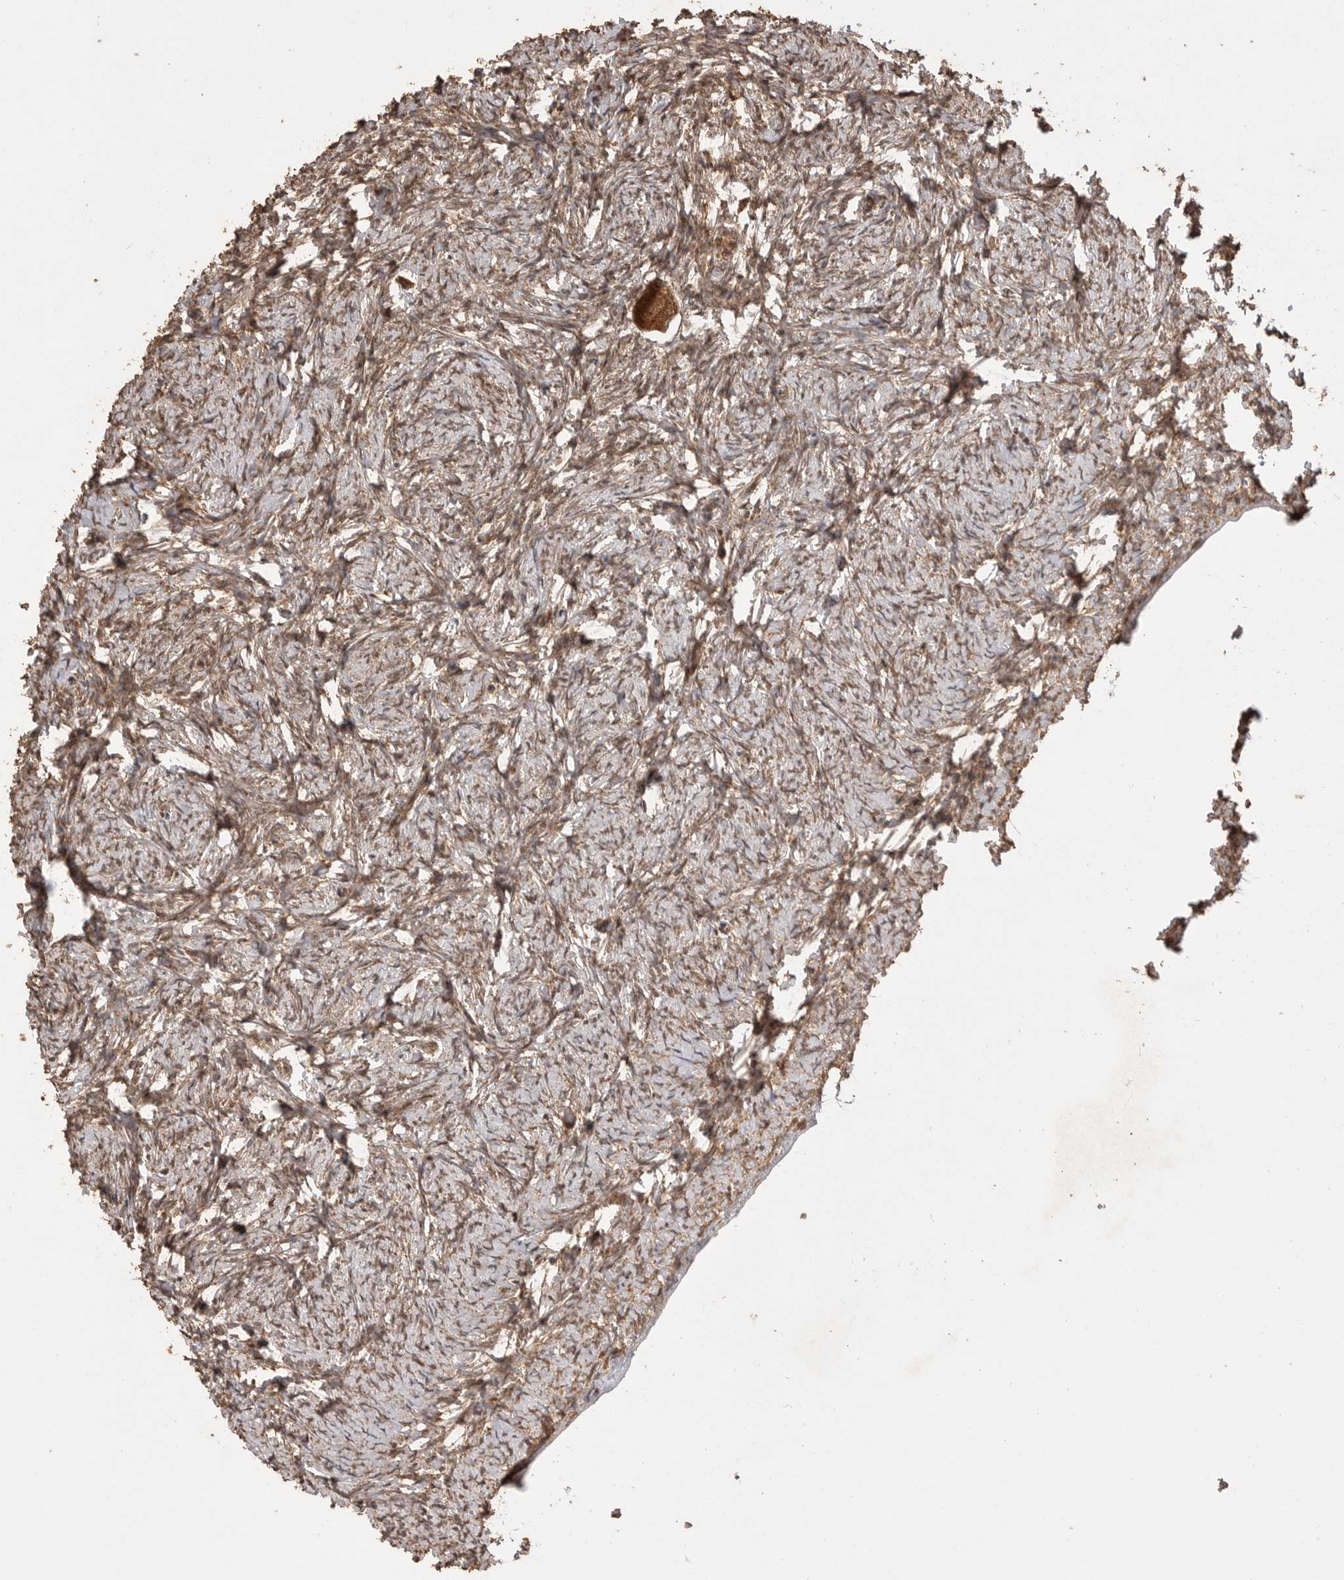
{"staining": {"intensity": "strong", "quantity": ">75%", "location": "cytoplasmic/membranous,nuclear"}, "tissue": "ovary", "cell_type": "Follicle cells", "image_type": "normal", "snomed": [{"axis": "morphology", "description": "Normal tissue, NOS"}, {"axis": "topography", "description": "Ovary"}], "caption": "A high-resolution photomicrograph shows immunohistochemistry (IHC) staining of normal ovary, which demonstrates strong cytoplasmic/membranous,nuclear staining in approximately >75% of follicle cells.", "gene": "BOC", "patient": {"sex": "female", "age": 34}}